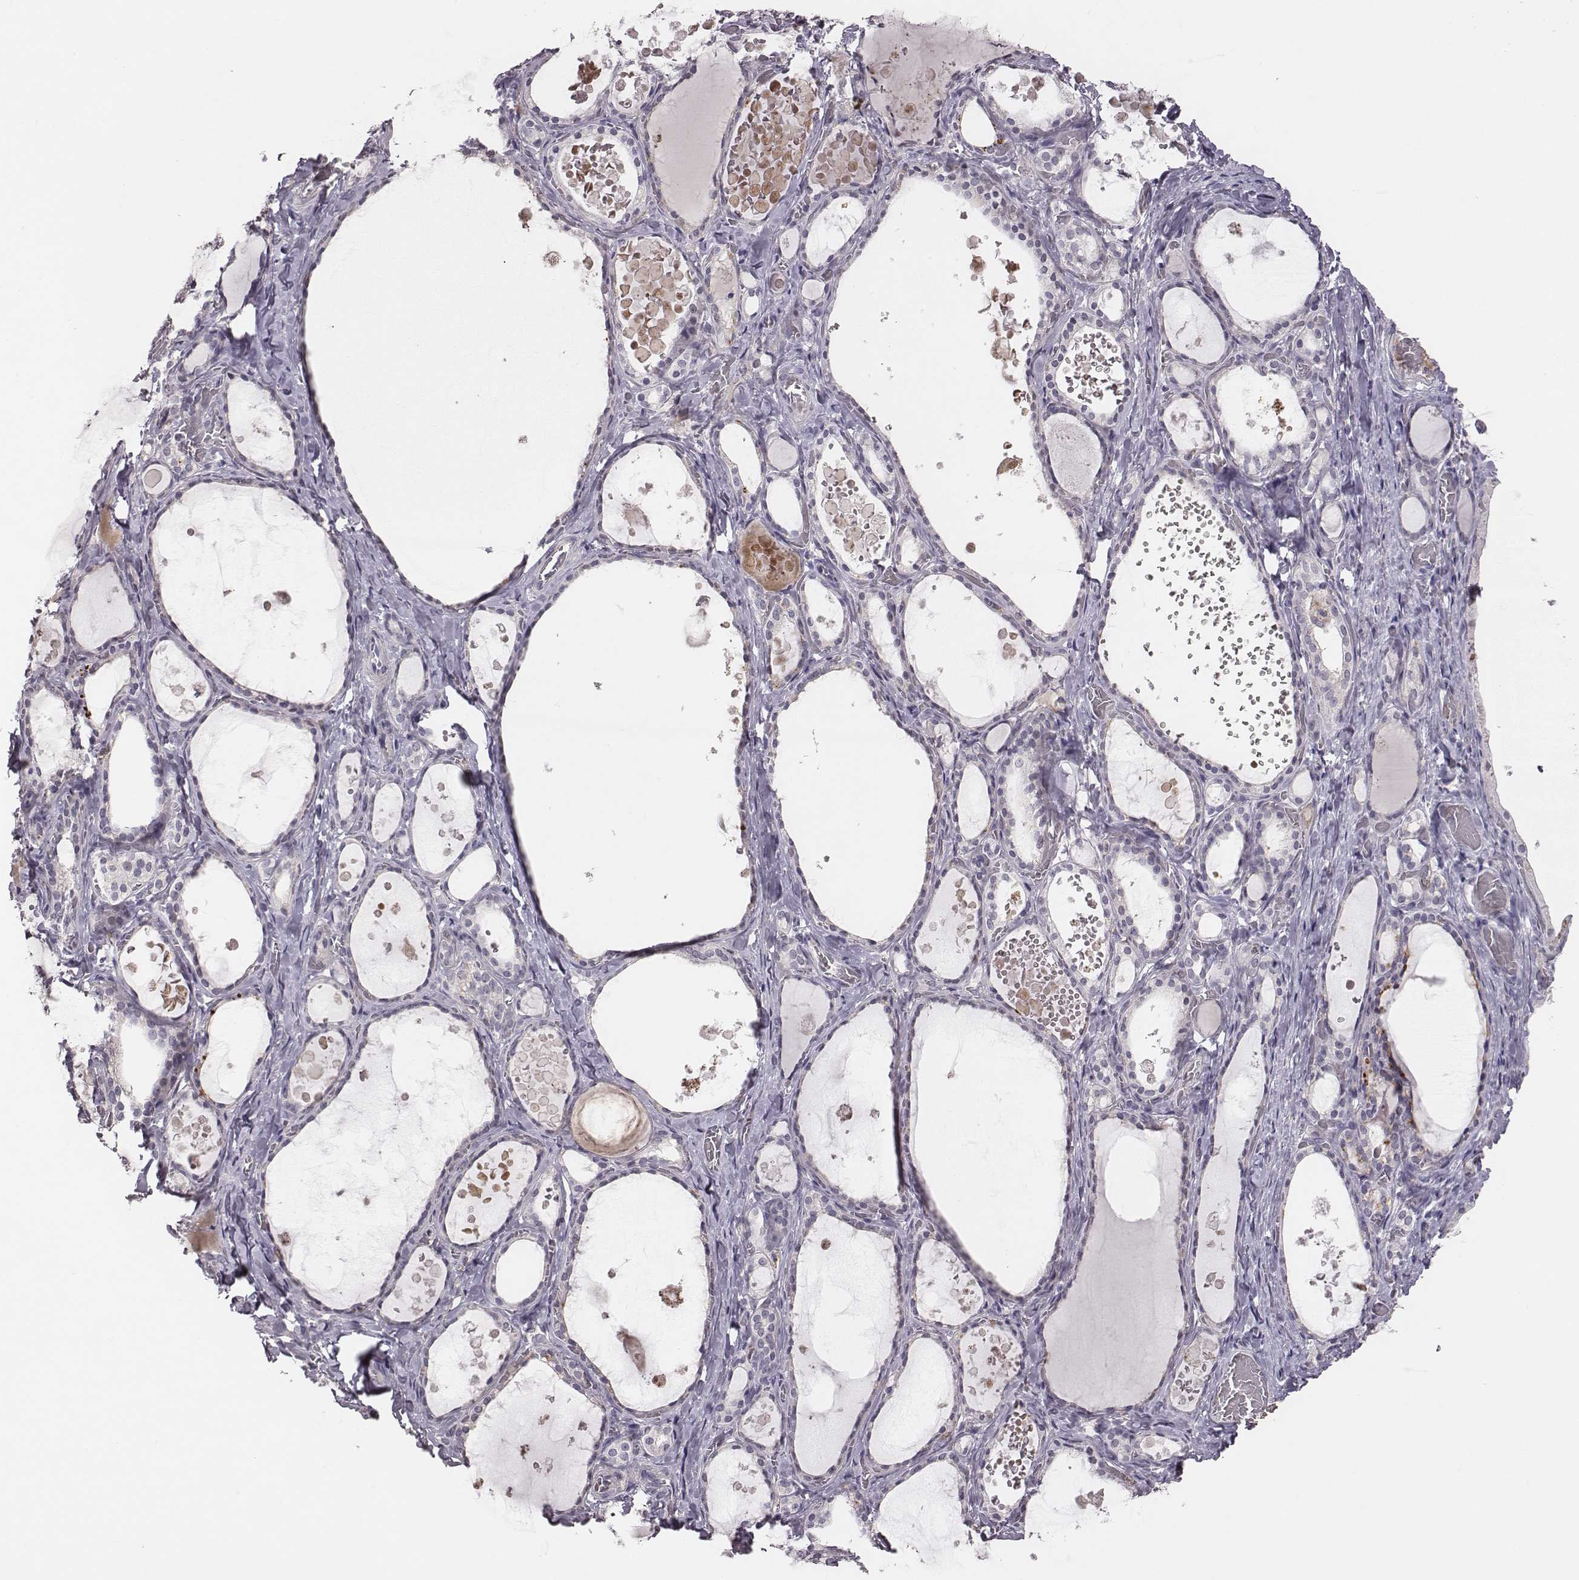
{"staining": {"intensity": "negative", "quantity": "none", "location": "none"}, "tissue": "thyroid gland", "cell_type": "Glandular cells", "image_type": "normal", "snomed": [{"axis": "morphology", "description": "Normal tissue, NOS"}, {"axis": "topography", "description": "Thyroid gland"}], "caption": "Glandular cells show no significant protein positivity in unremarkable thyroid gland. The staining was performed using DAB (3,3'-diaminobenzidine) to visualize the protein expression in brown, while the nuclei were stained in blue with hematoxylin (Magnification: 20x).", "gene": "SLC22A6", "patient": {"sex": "female", "age": 56}}